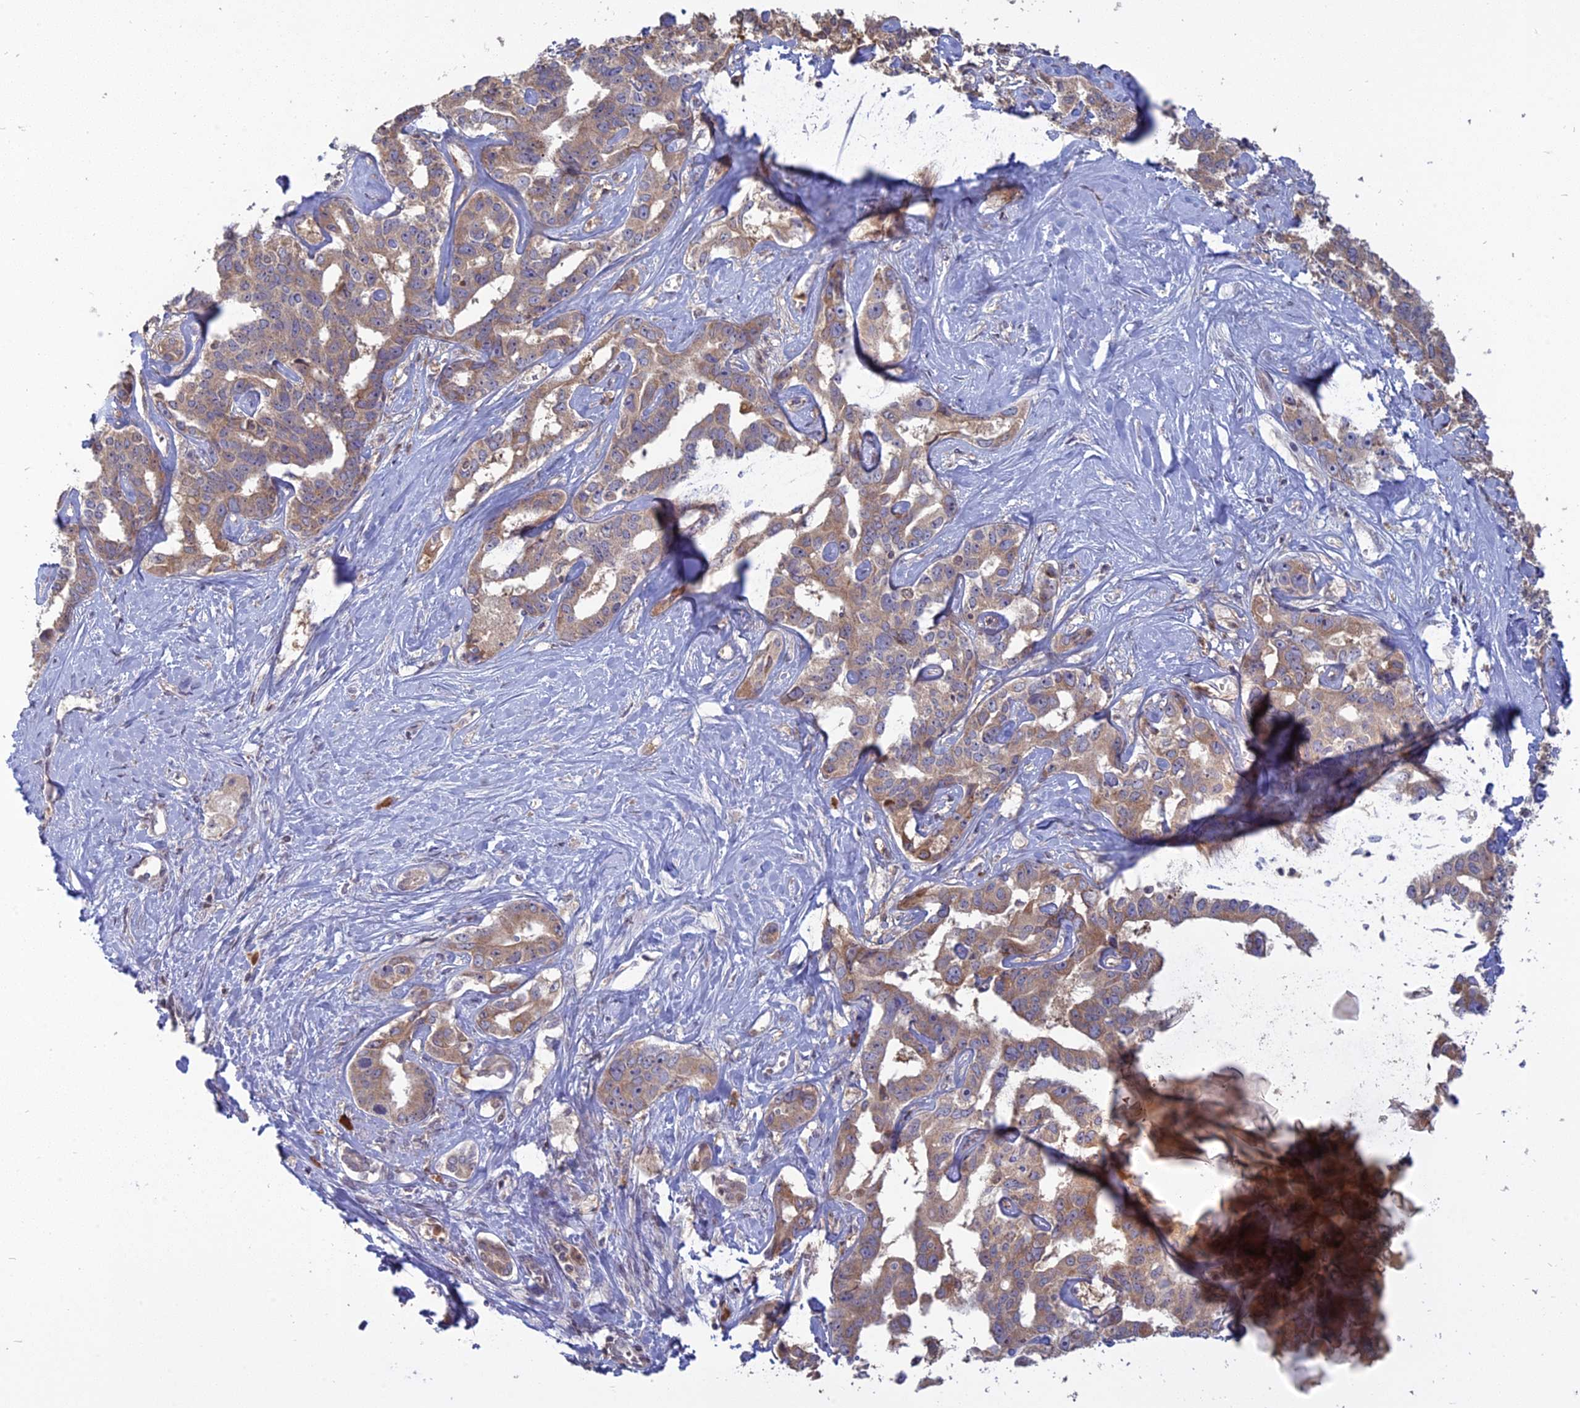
{"staining": {"intensity": "weak", "quantity": ">75%", "location": "cytoplasmic/membranous"}, "tissue": "liver cancer", "cell_type": "Tumor cells", "image_type": "cancer", "snomed": [{"axis": "morphology", "description": "Cholangiocarcinoma"}, {"axis": "topography", "description": "Liver"}], "caption": "IHC photomicrograph of human cholangiocarcinoma (liver) stained for a protein (brown), which shows low levels of weak cytoplasmic/membranous expression in about >75% of tumor cells.", "gene": "TMEM208", "patient": {"sex": "male", "age": 59}}